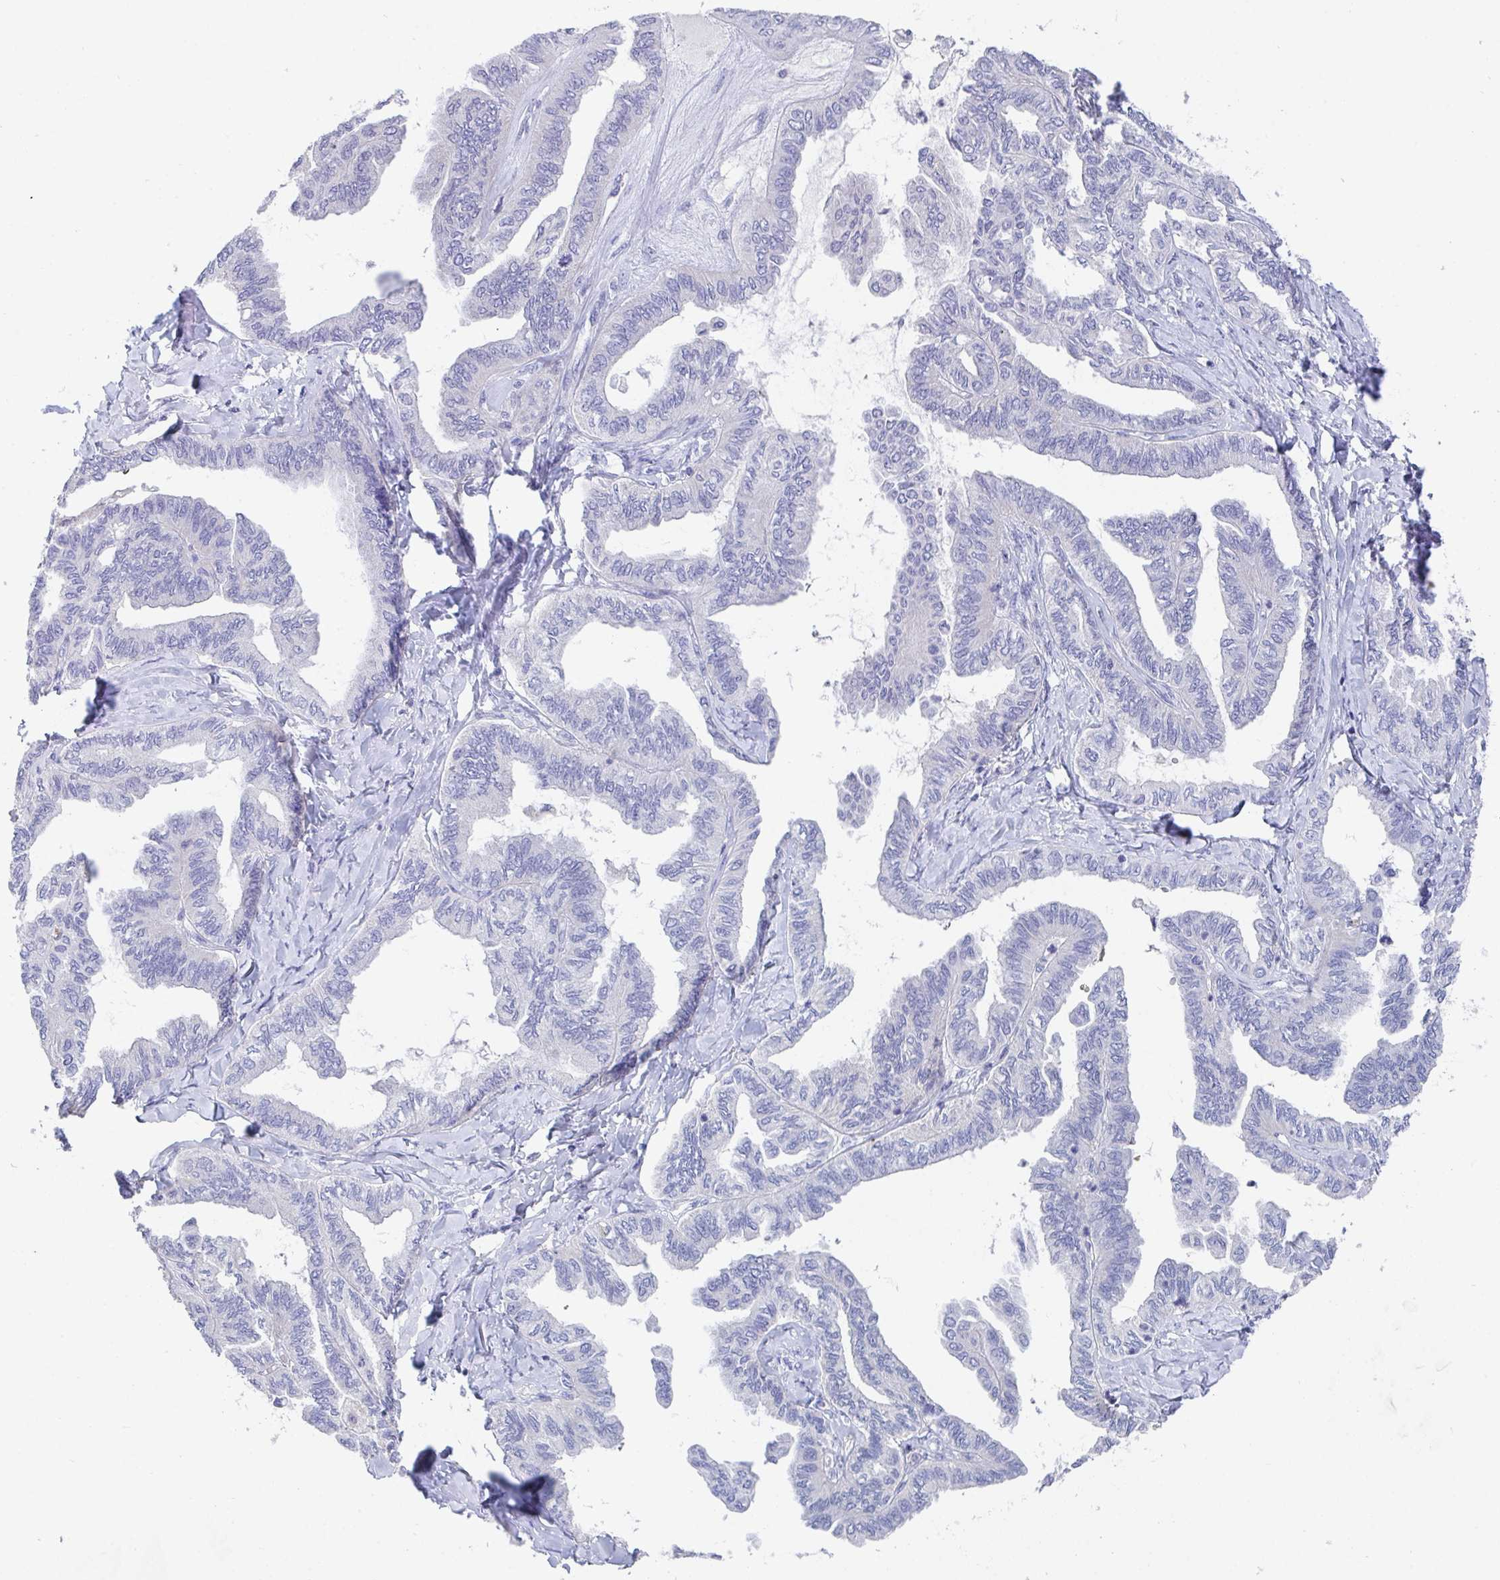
{"staining": {"intensity": "negative", "quantity": "none", "location": "none"}, "tissue": "ovarian cancer", "cell_type": "Tumor cells", "image_type": "cancer", "snomed": [{"axis": "morphology", "description": "Carcinoma, endometroid"}, {"axis": "topography", "description": "Ovary"}], "caption": "The IHC photomicrograph has no significant expression in tumor cells of ovarian cancer tissue.", "gene": "ZNF561", "patient": {"sex": "female", "age": 70}}